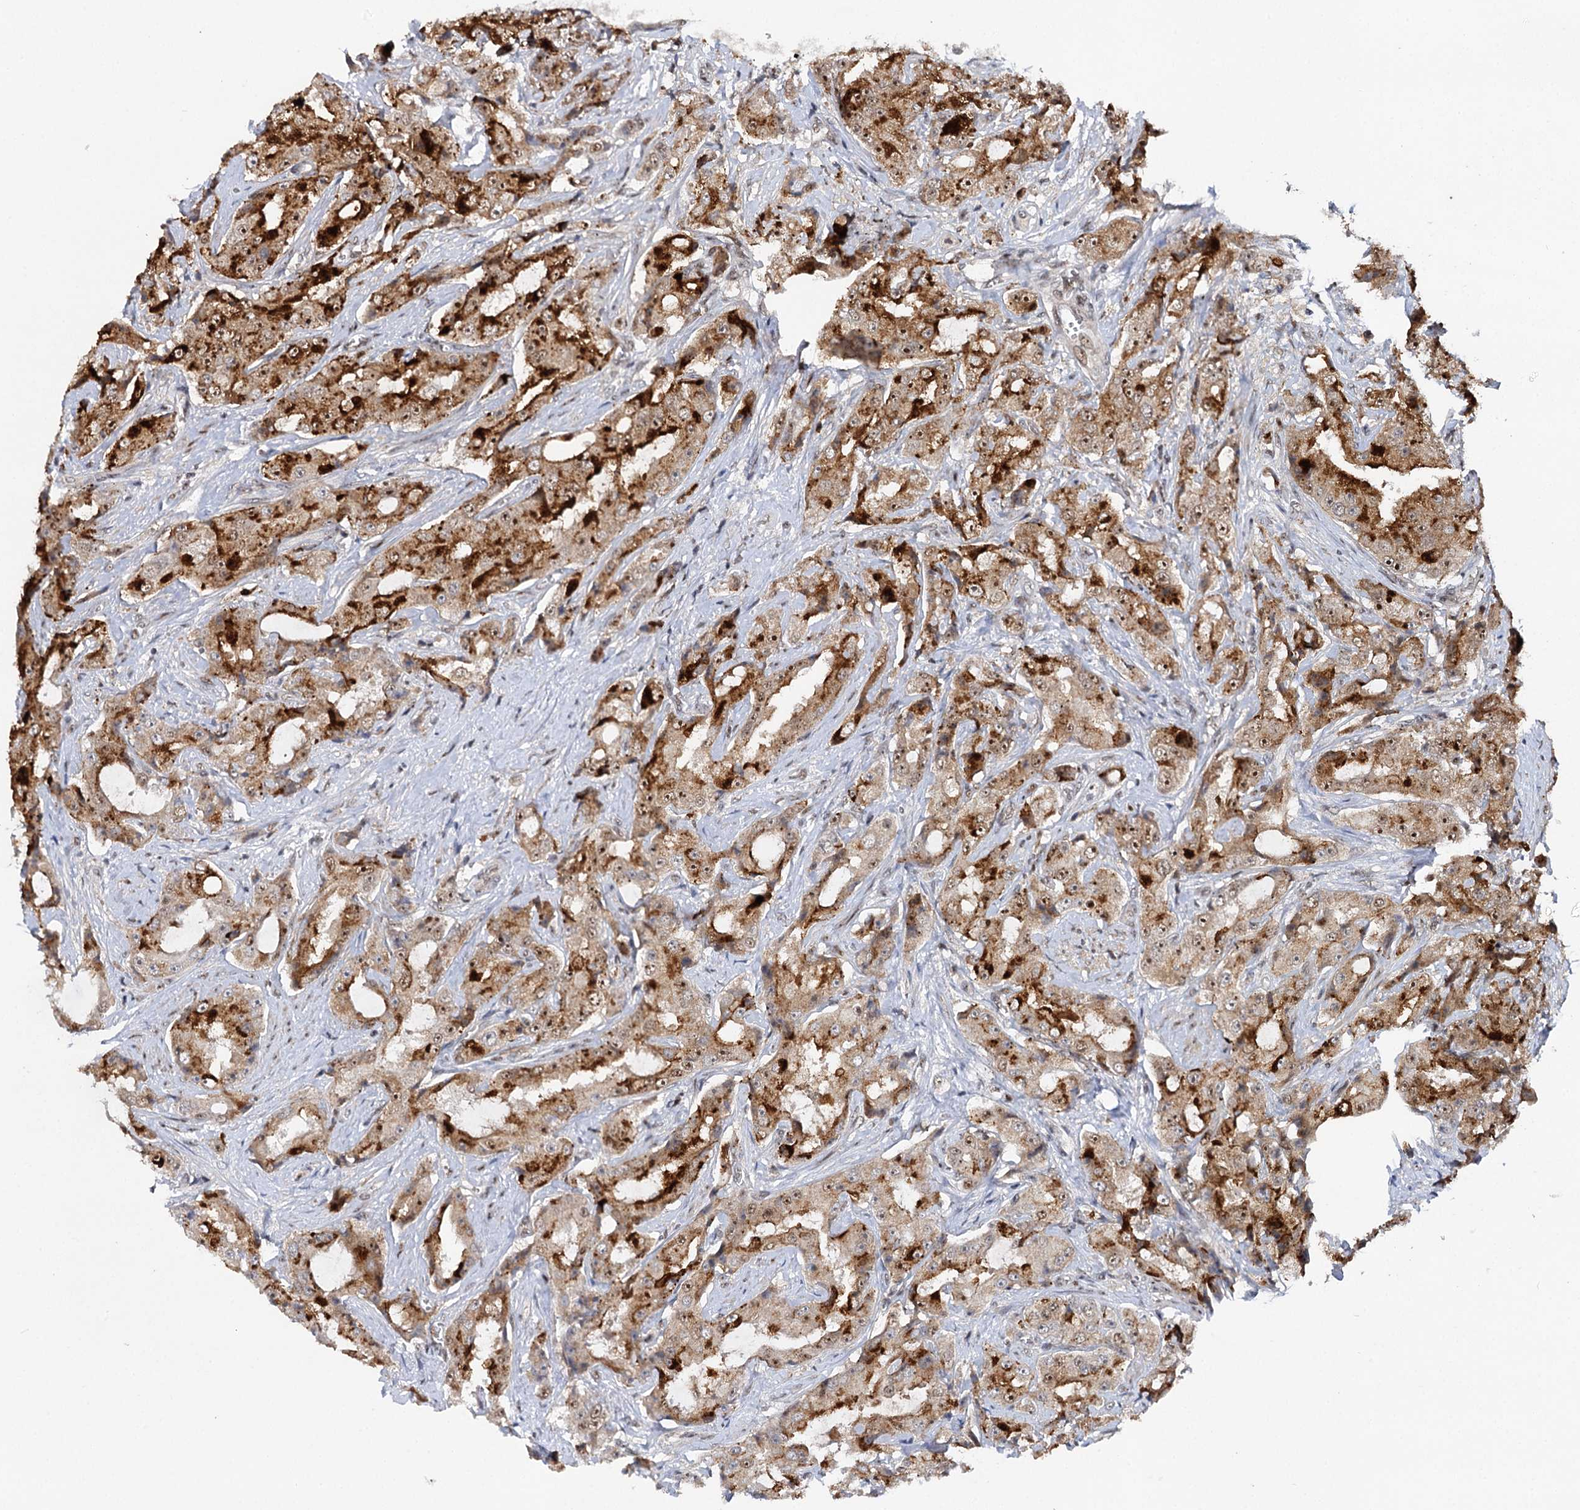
{"staining": {"intensity": "moderate", "quantity": ">75%", "location": "cytoplasmic/membranous,nuclear"}, "tissue": "prostate cancer", "cell_type": "Tumor cells", "image_type": "cancer", "snomed": [{"axis": "morphology", "description": "Adenocarcinoma, High grade"}, {"axis": "topography", "description": "Prostate"}], "caption": "The immunohistochemical stain shows moderate cytoplasmic/membranous and nuclear staining in tumor cells of prostate cancer tissue.", "gene": "BUD13", "patient": {"sex": "male", "age": 73}}